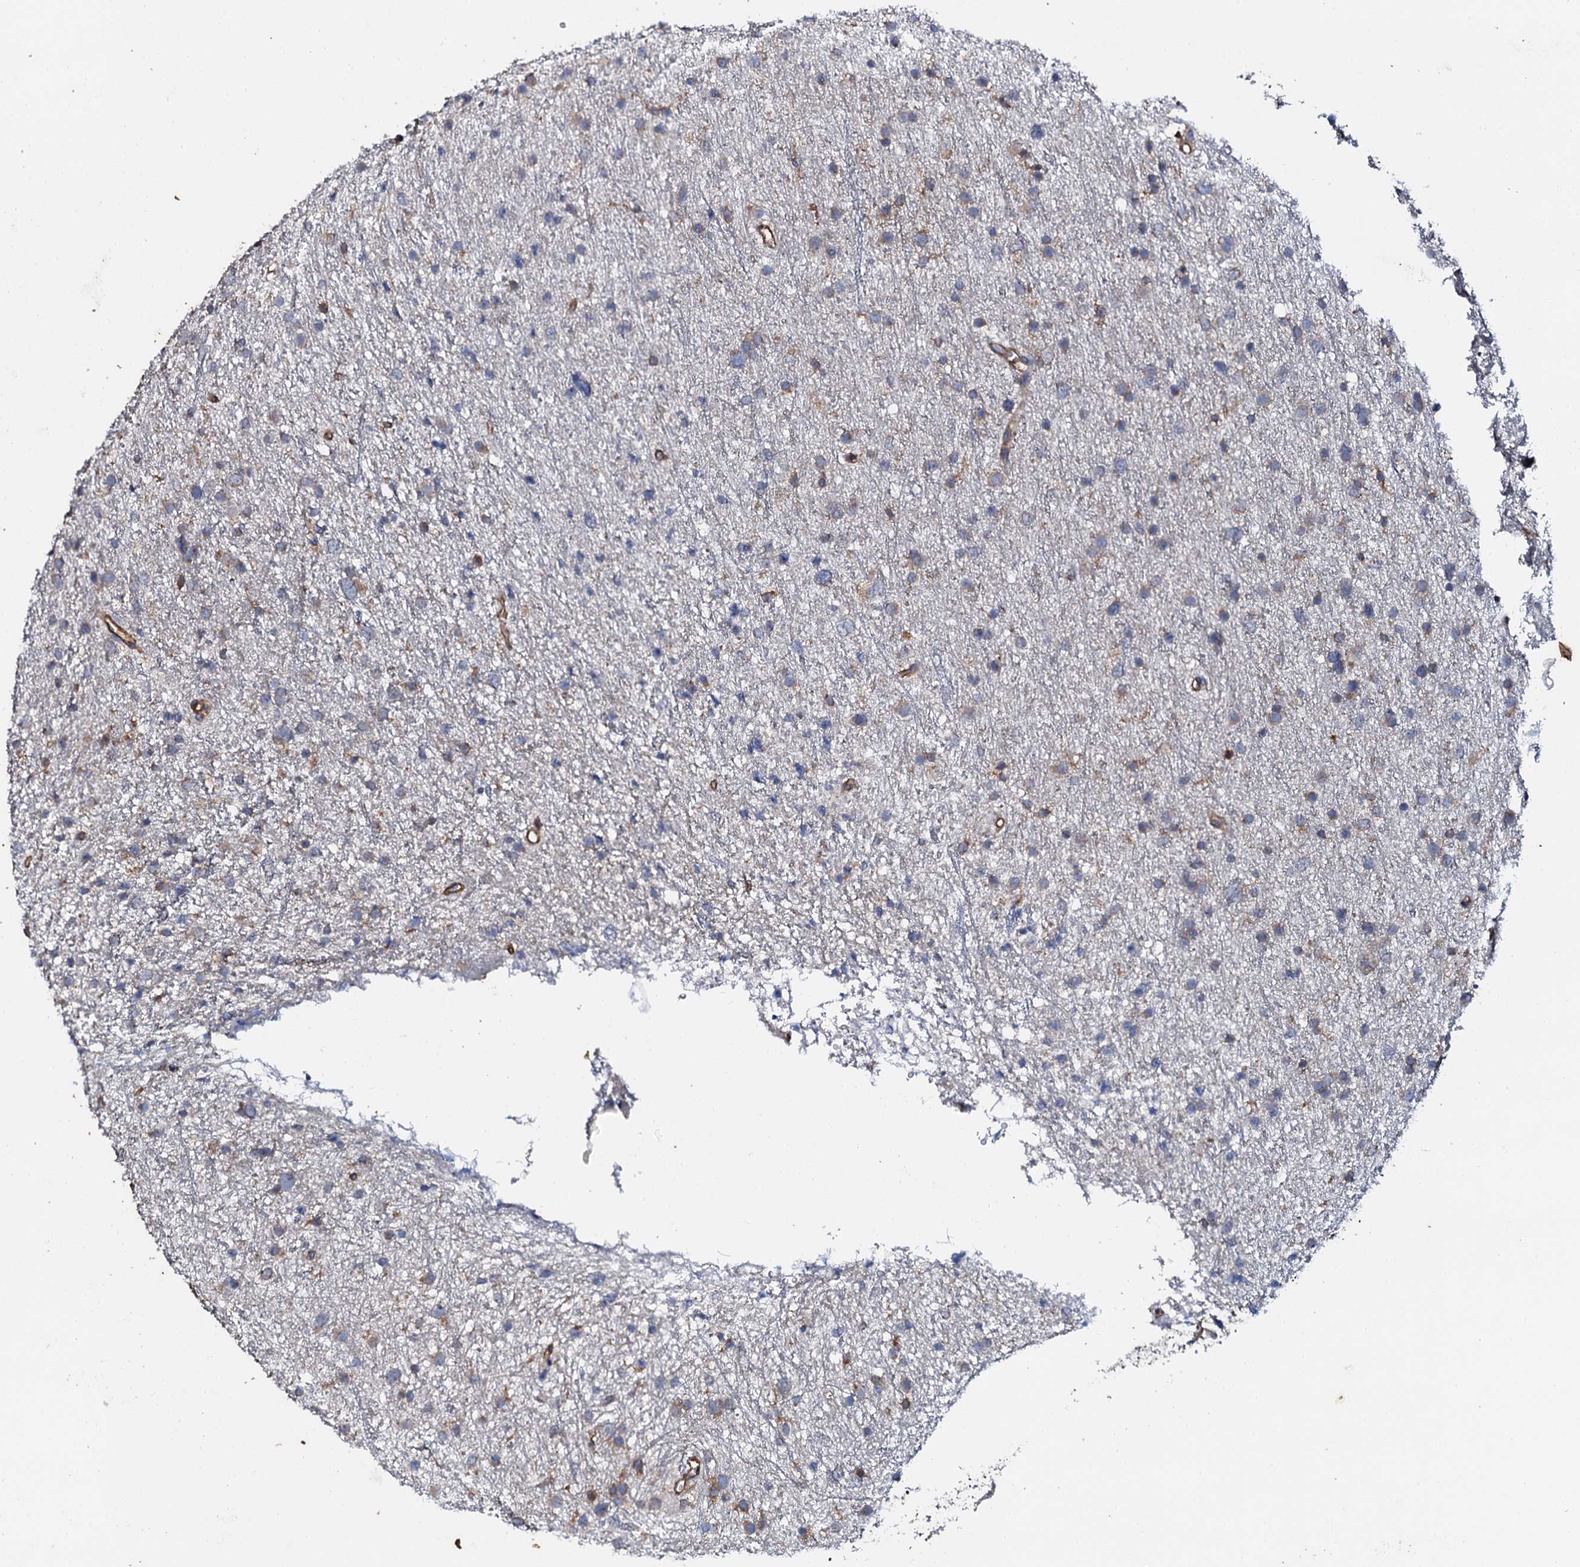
{"staining": {"intensity": "weak", "quantity": "25%-75%", "location": "cytoplasmic/membranous"}, "tissue": "glioma", "cell_type": "Tumor cells", "image_type": "cancer", "snomed": [{"axis": "morphology", "description": "Glioma, malignant, Low grade"}, {"axis": "topography", "description": "Cerebral cortex"}], "caption": "A micrograph of human malignant glioma (low-grade) stained for a protein reveals weak cytoplasmic/membranous brown staining in tumor cells. Using DAB (brown) and hematoxylin (blue) stains, captured at high magnification using brightfield microscopy.", "gene": "GRK2", "patient": {"sex": "female", "age": 39}}